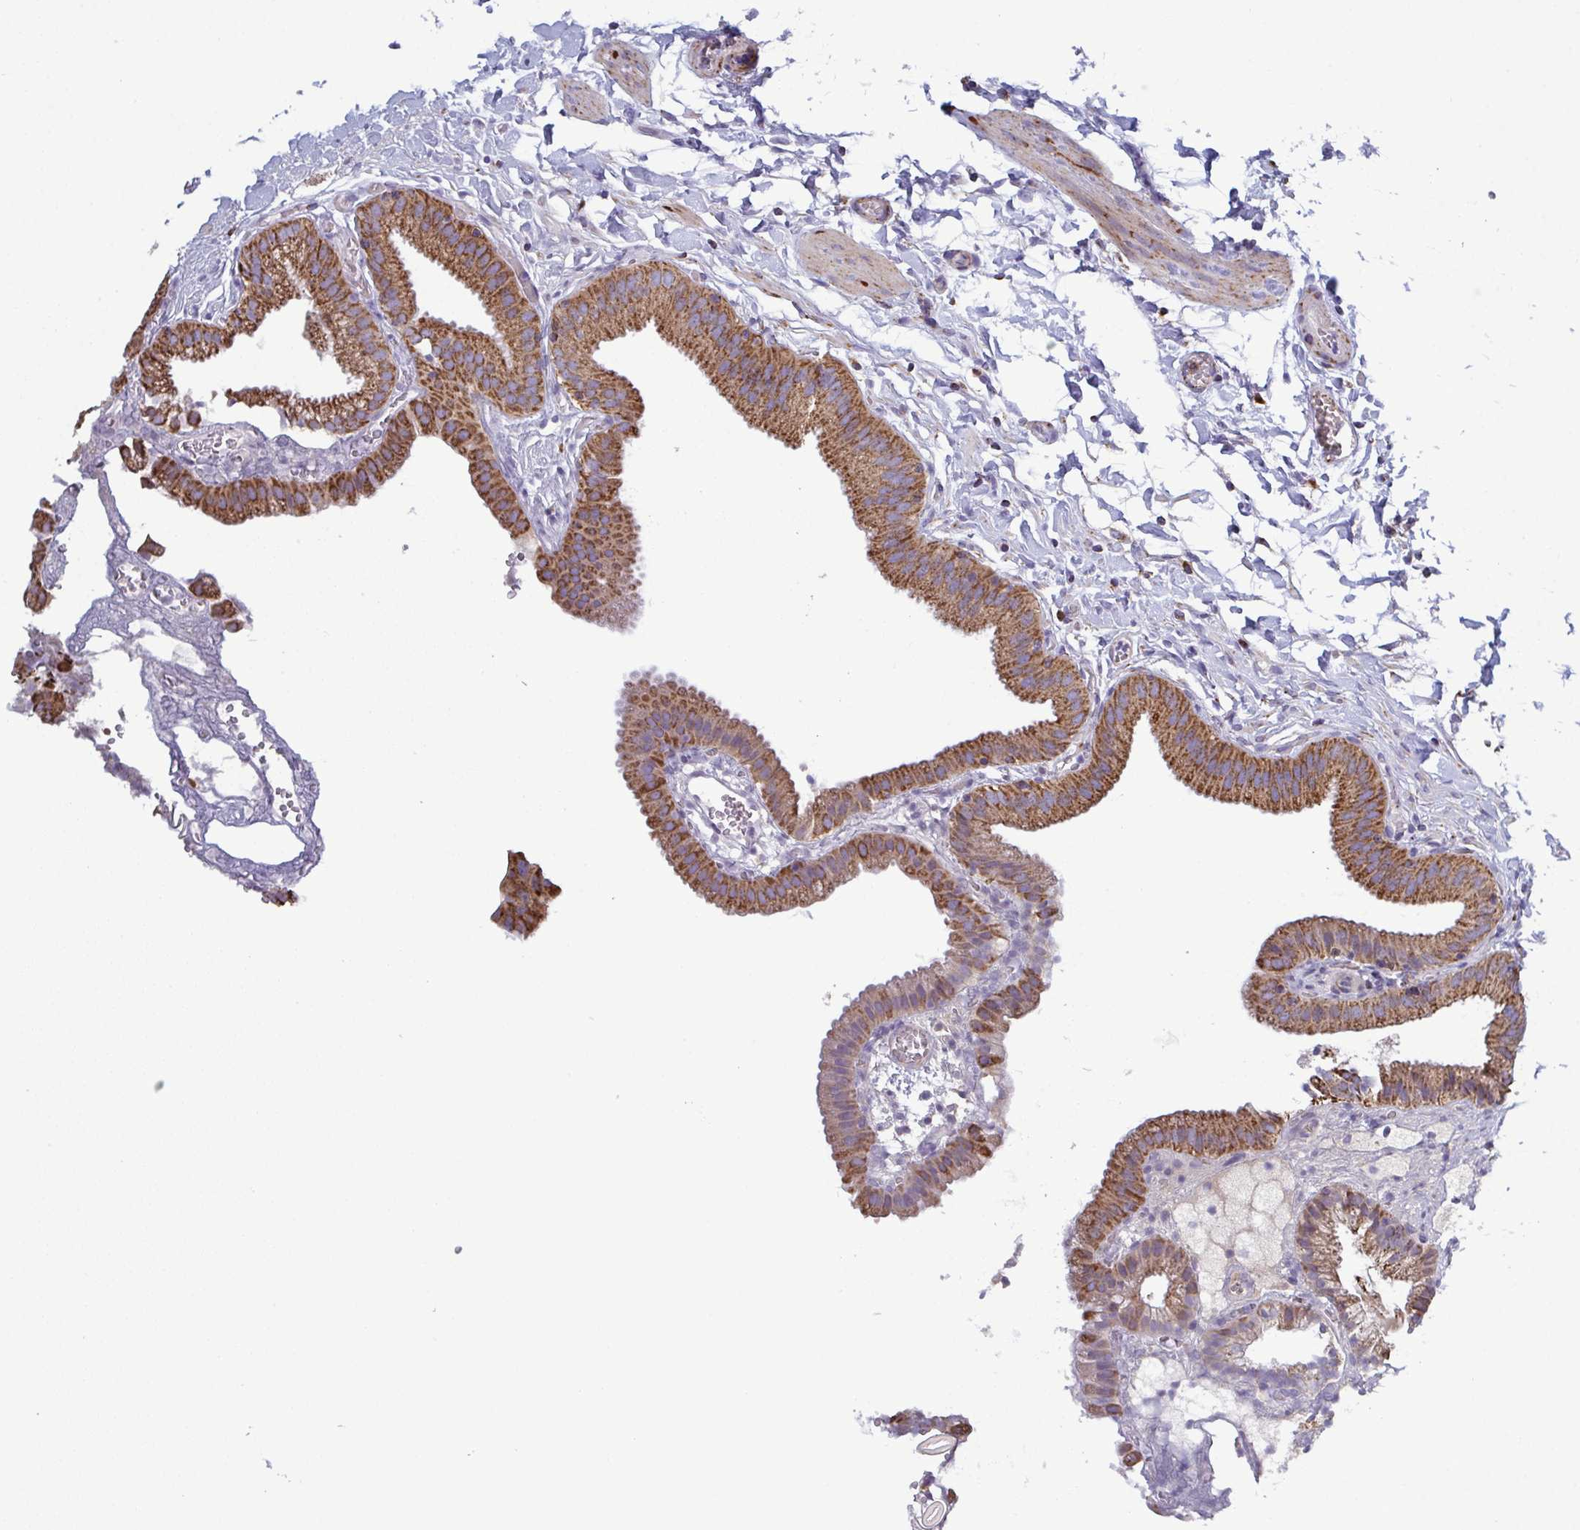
{"staining": {"intensity": "strong", "quantity": ">75%", "location": "cytoplasmic/membranous"}, "tissue": "gallbladder", "cell_type": "Glandular cells", "image_type": "normal", "snomed": [{"axis": "morphology", "description": "Normal tissue, NOS"}, {"axis": "topography", "description": "Gallbladder"}], "caption": "A brown stain labels strong cytoplasmic/membranous positivity of a protein in glandular cells of unremarkable human gallbladder. The protein of interest is stained brown, and the nuclei are stained in blue (DAB IHC with brightfield microscopy, high magnification).", "gene": "CSDE1", "patient": {"sex": "female", "age": 63}}